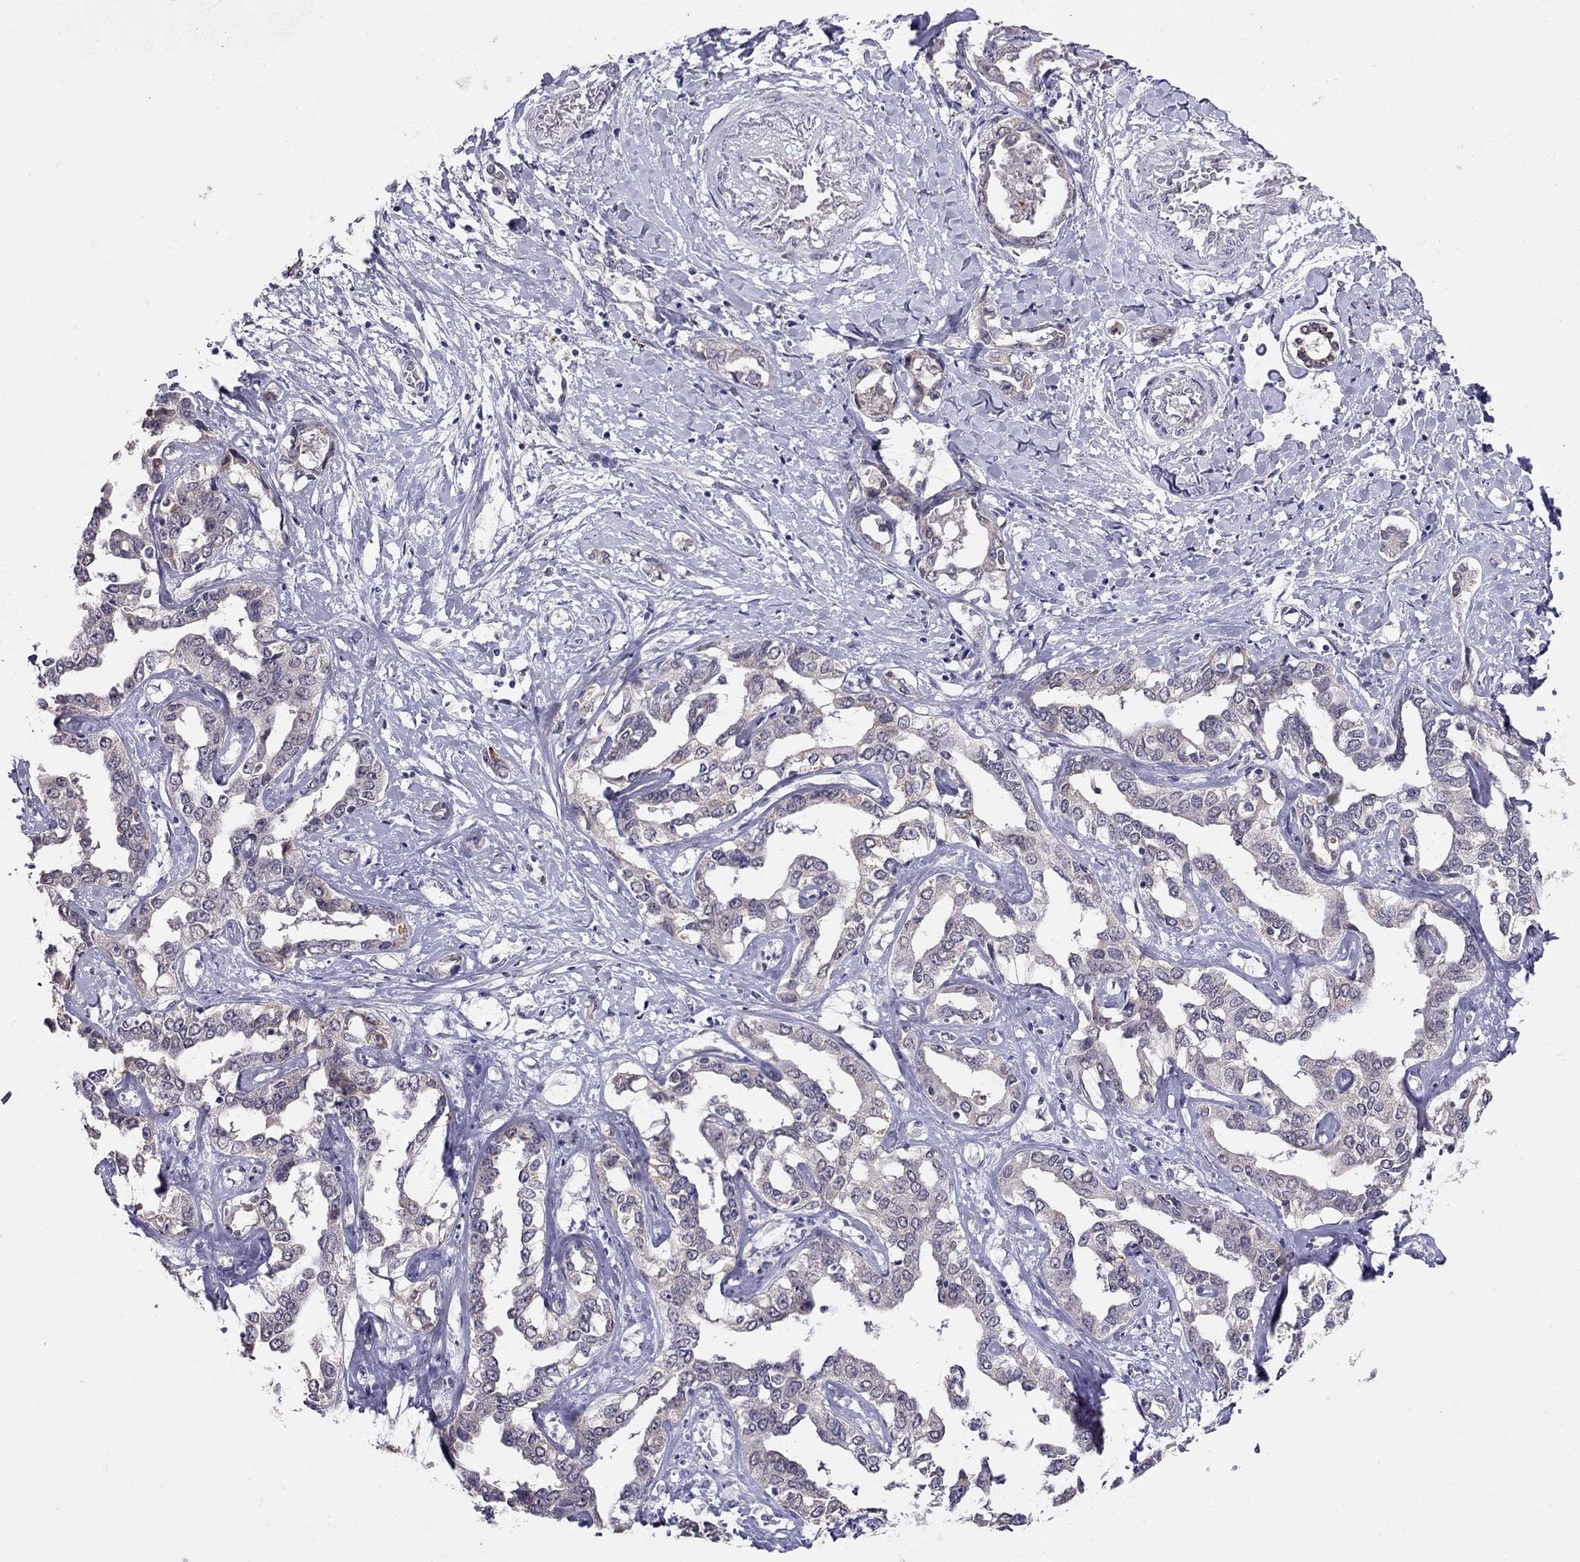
{"staining": {"intensity": "negative", "quantity": "none", "location": "none"}, "tissue": "liver cancer", "cell_type": "Tumor cells", "image_type": "cancer", "snomed": [{"axis": "morphology", "description": "Cholangiocarcinoma"}, {"axis": "topography", "description": "Liver"}], "caption": "Protein analysis of liver cancer displays no significant positivity in tumor cells. (Brightfield microscopy of DAB immunohistochemistry at high magnification).", "gene": "MYO3B", "patient": {"sex": "male", "age": 59}}